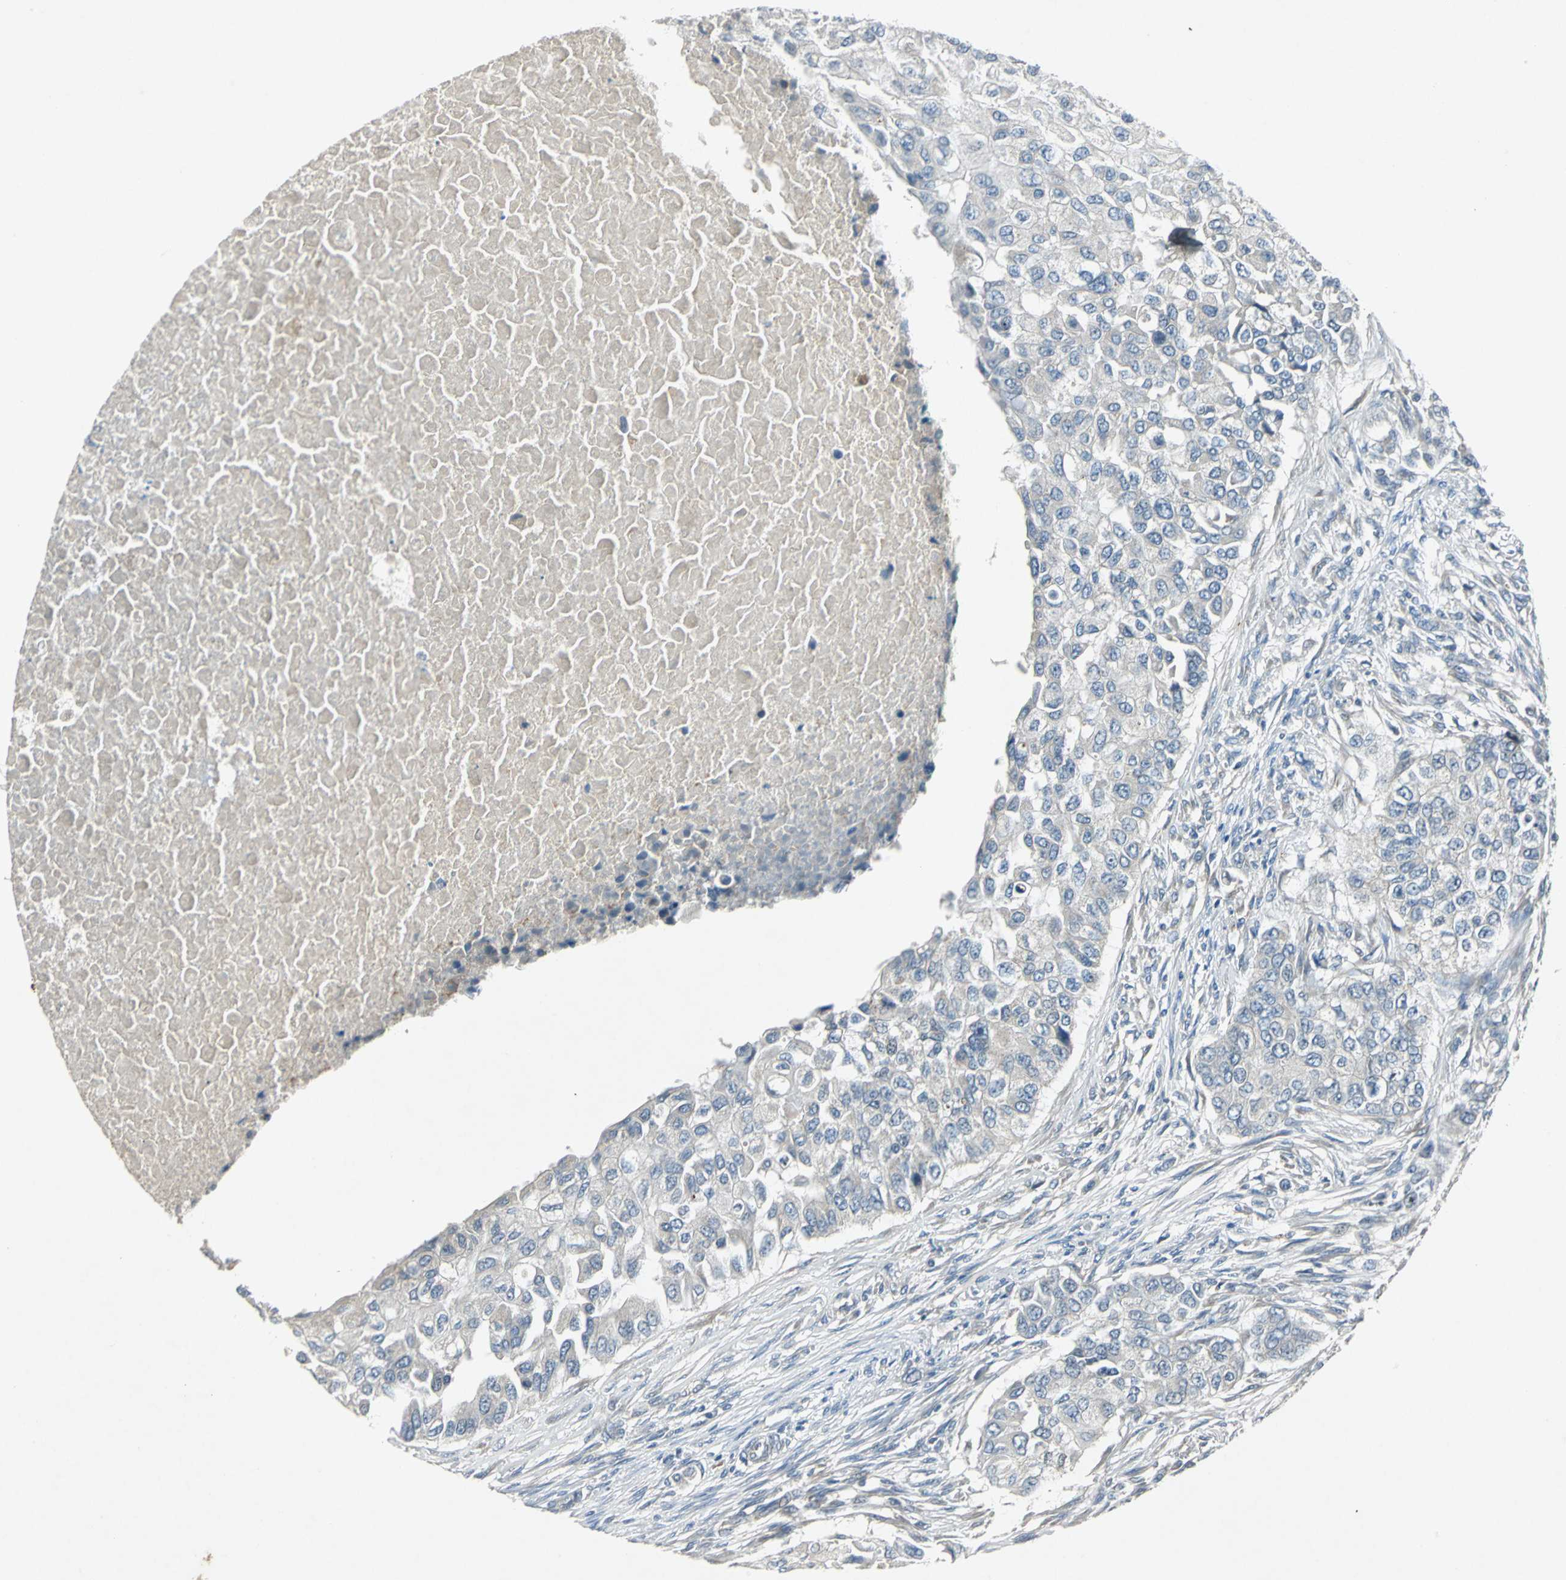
{"staining": {"intensity": "negative", "quantity": "none", "location": "none"}, "tissue": "breast cancer", "cell_type": "Tumor cells", "image_type": "cancer", "snomed": [{"axis": "morphology", "description": "Normal tissue, NOS"}, {"axis": "morphology", "description": "Duct carcinoma"}, {"axis": "topography", "description": "Breast"}], "caption": "A micrograph of breast intraductal carcinoma stained for a protein shows no brown staining in tumor cells.", "gene": "SLC2A13", "patient": {"sex": "female", "age": 49}}